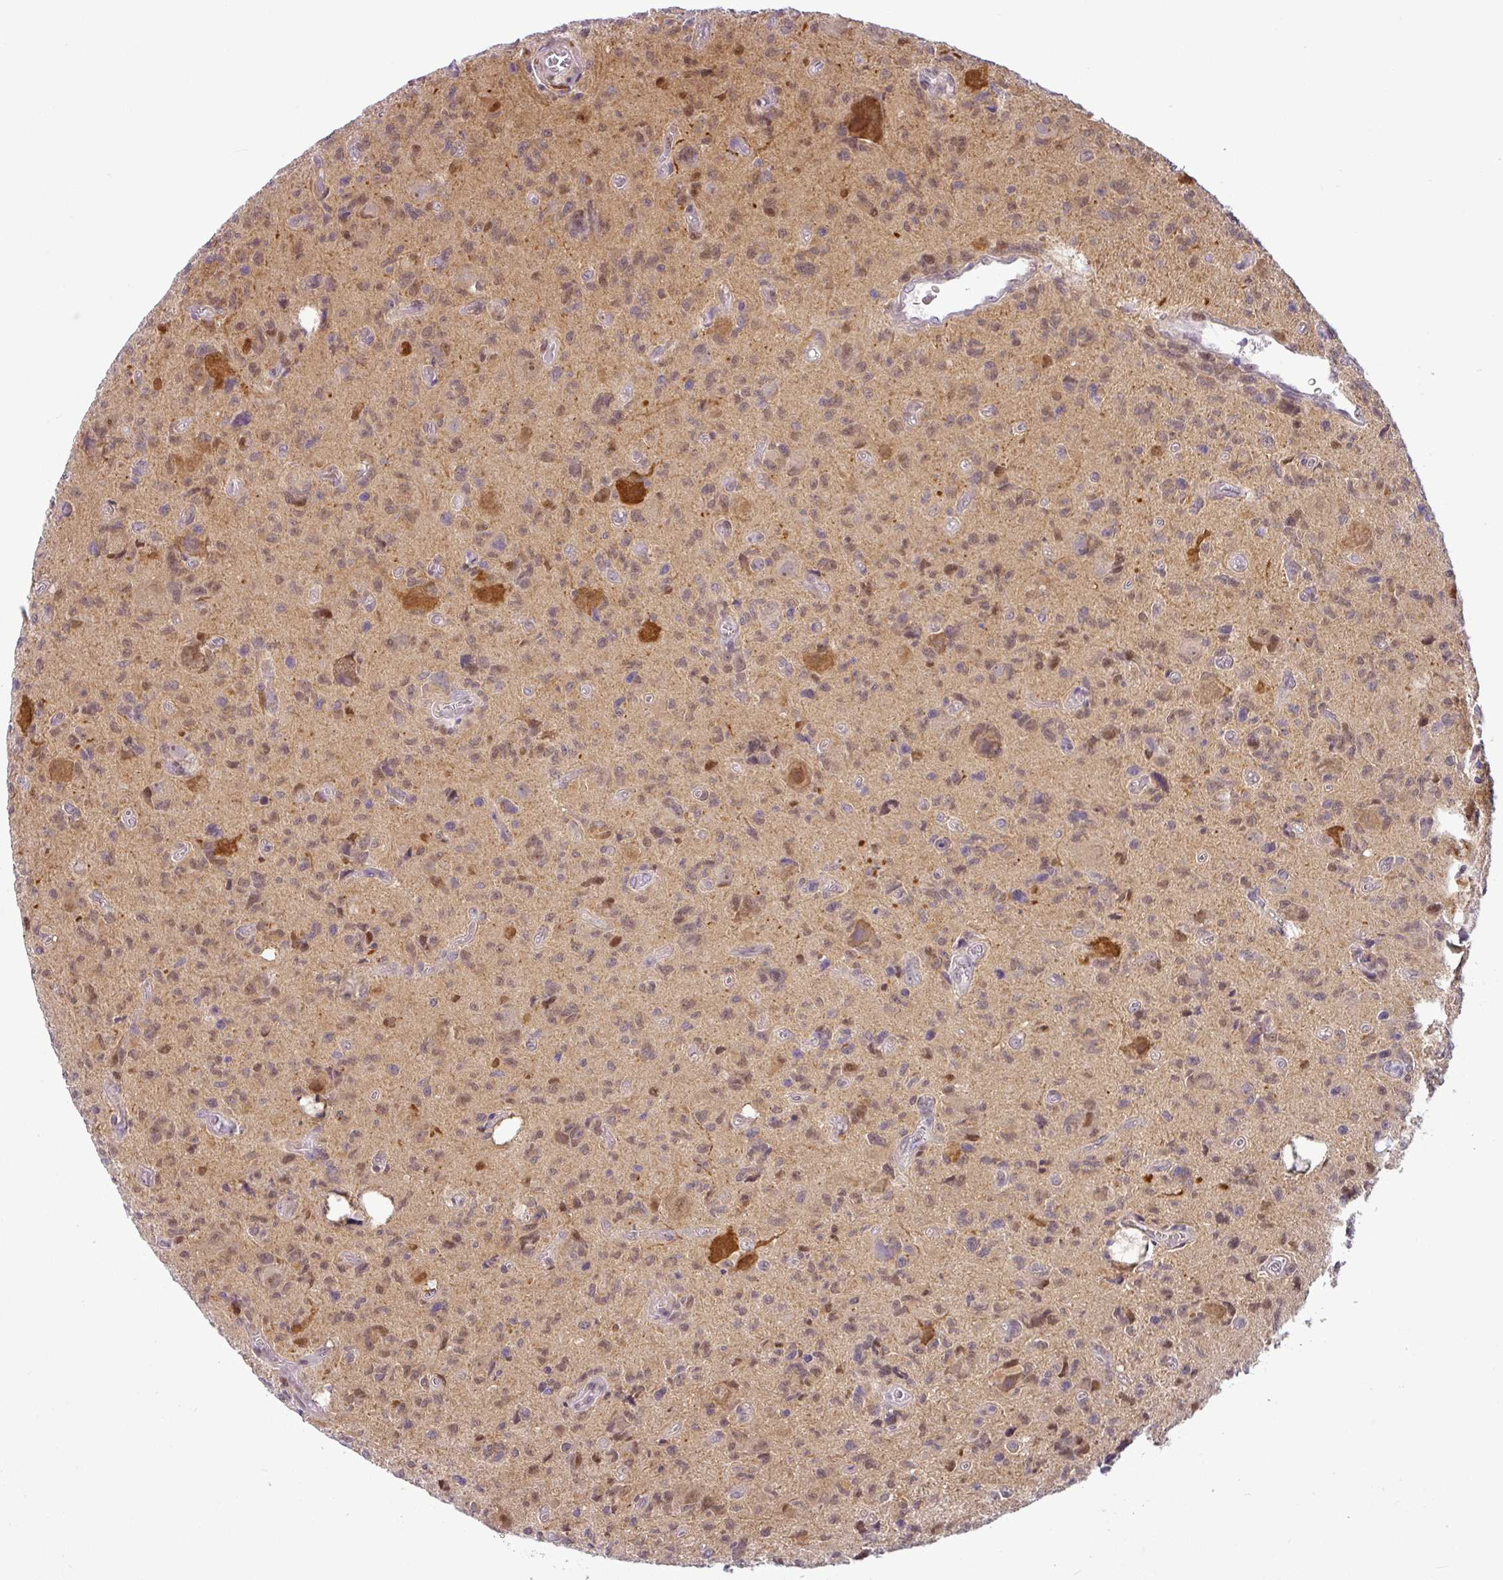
{"staining": {"intensity": "weak", "quantity": "25%-75%", "location": "nuclear"}, "tissue": "glioma", "cell_type": "Tumor cells", "image_type": "cancer", "snomed": [{"axis": "morphology", "description": "Glioma, malignant, High grade"}, {"axis": "topography", "description": "Brain"}], "caption": "Weak nuclear protein positivity is appreciated in about 25%-75% of tumor cells in glioma. (DAB (3,3'-diaminobenzidine) = brown stain, brightfield microscopy at high magnification).", "gene": "NDUFB2", "patient": {"sex": "male", "age": 76}}